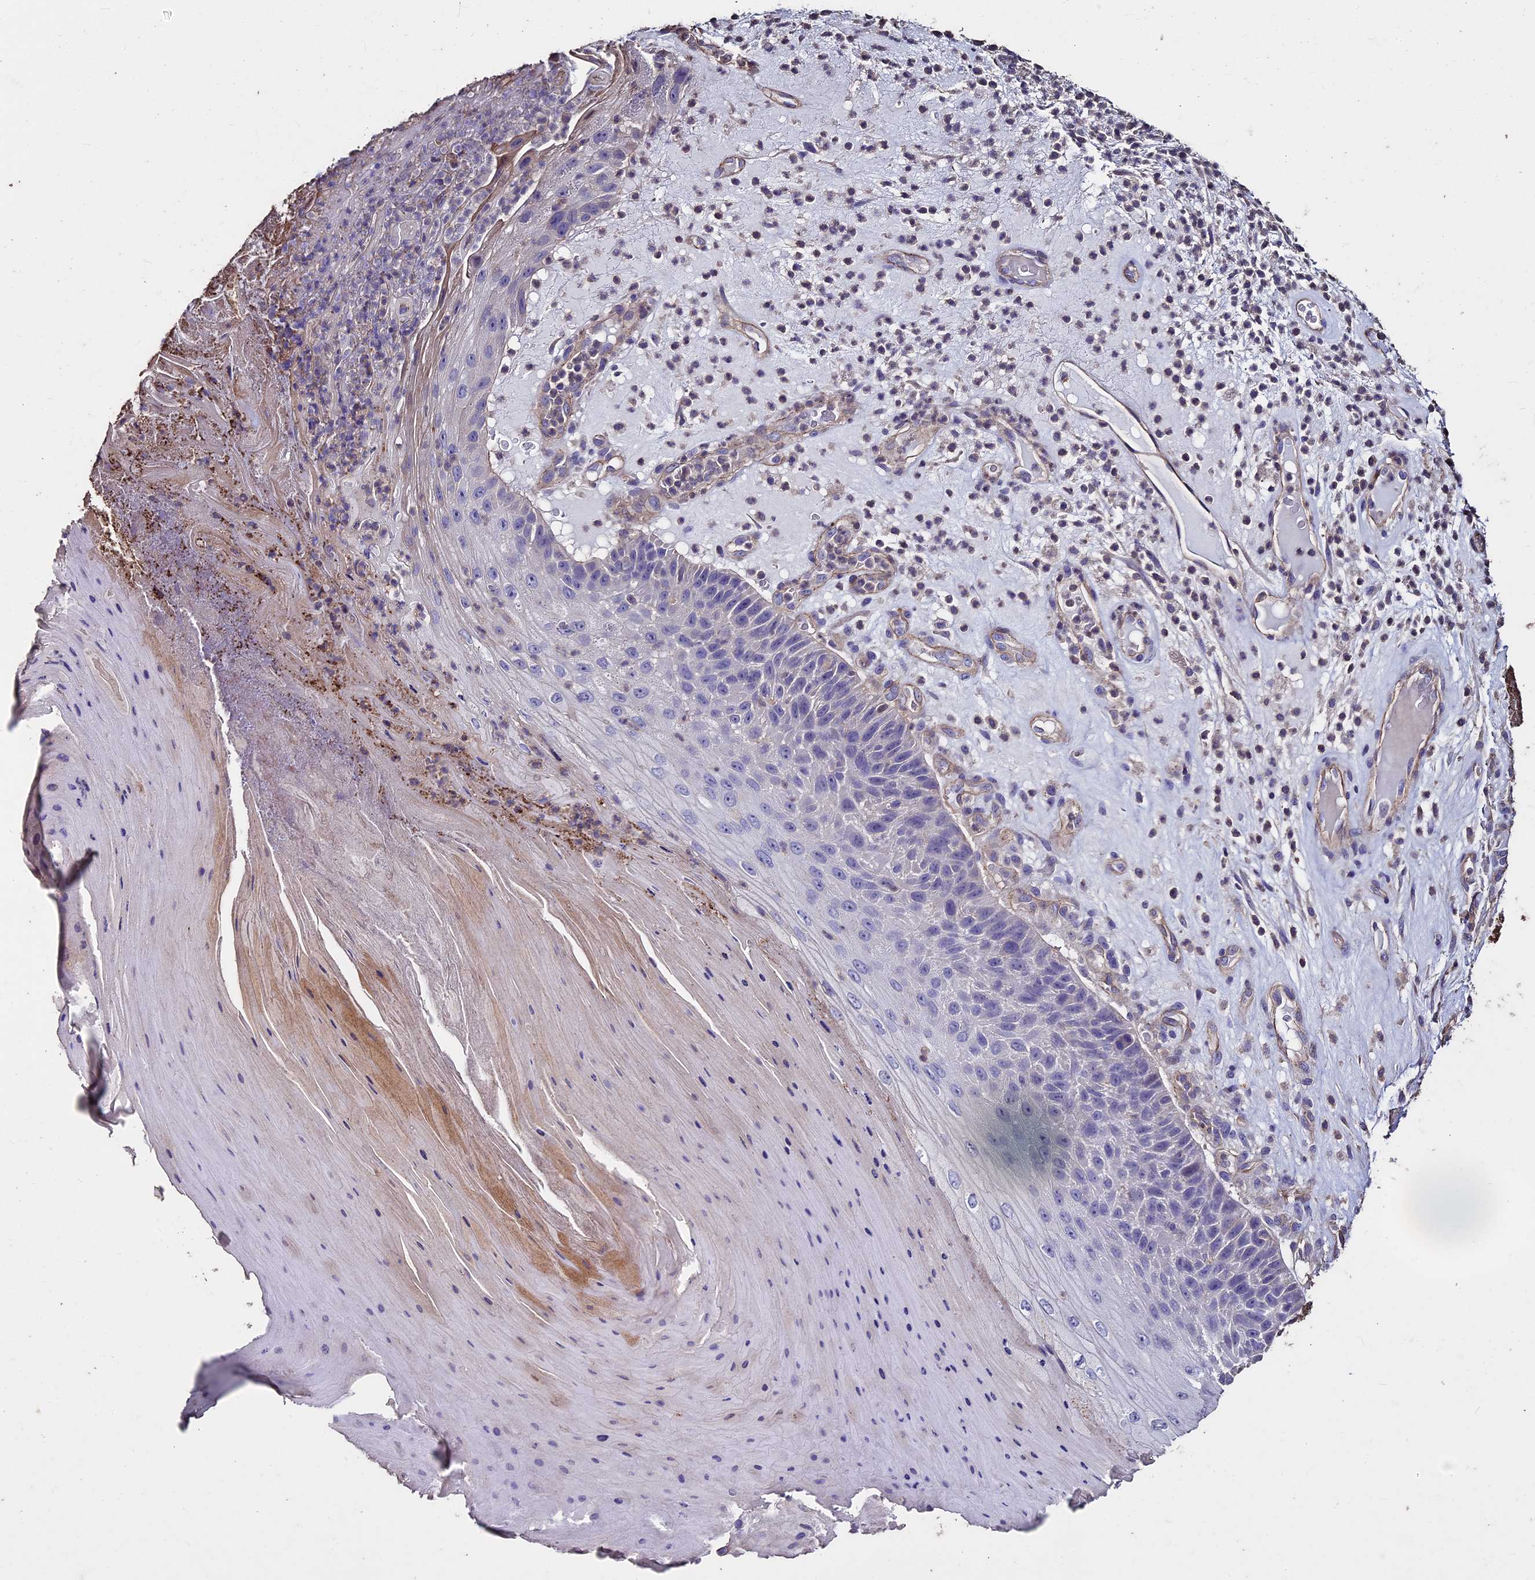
{"staining": {"intensity": "negative", "quantity": "none", "location": "none"}, "tissue": "skin cancer", "cell_type": "Tumor cells", "image_type": "cancer", "snomed": [{"axis": "morphology", "description": "Squamous cell carcinoma, NOS"}, {"axis": "topography", "description": "Skin"}], "caption": "Human squamous cell carcinoma (skin) stained for a protein using IHC demonstrates no expression in tumor cells.", "gene": "USB1", "patient": {"sex": "female", "age": 88}}